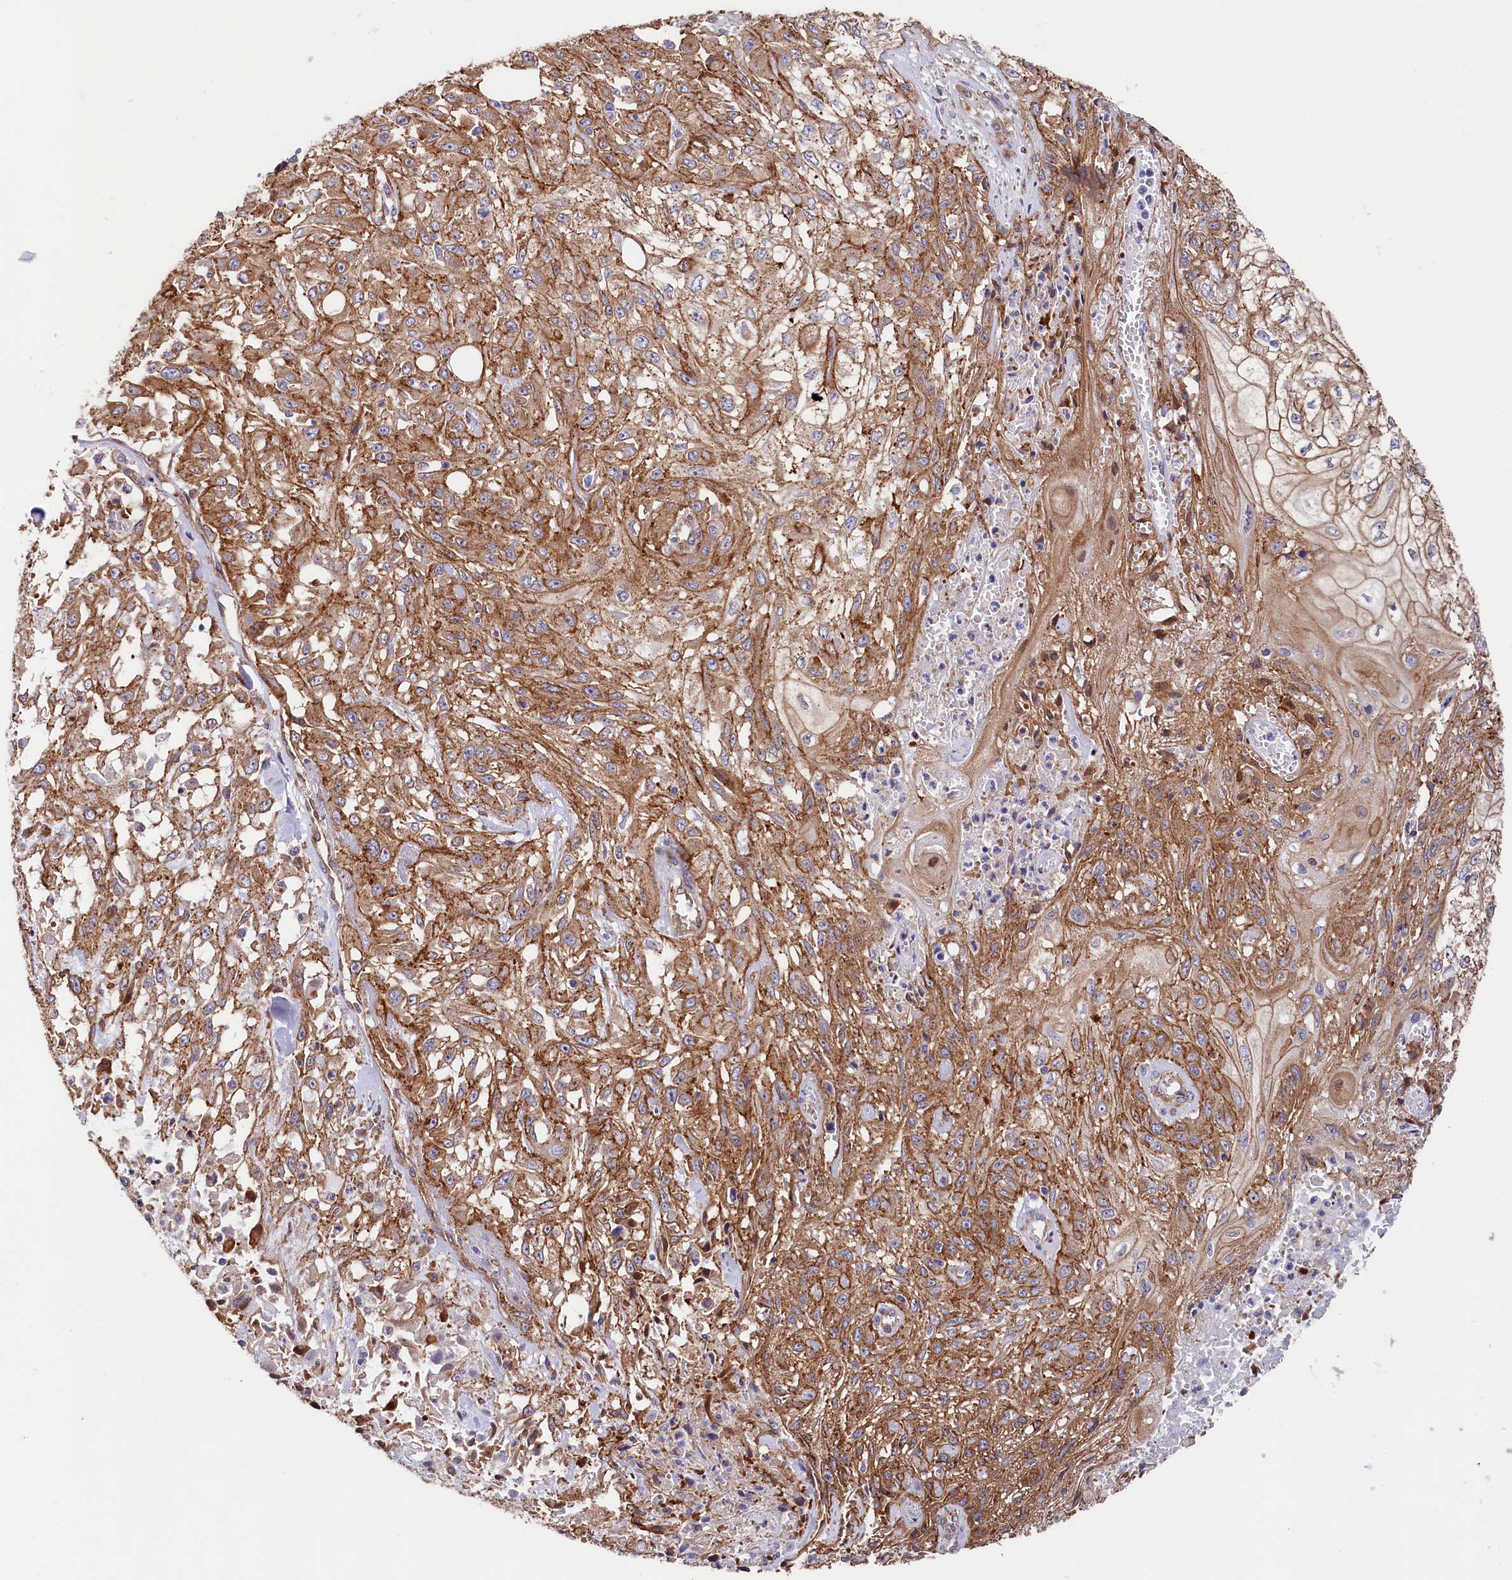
{"staining": {"intensity": "moderate", "quantity": ">75%", "location": "cytoplasmic/membranous"}, "tissue": "skin cancer", "cell_type": "Tumor cells", "image_type": "cancer", "snomed": [{"axis": "morphology", "description": "Squamous cell carcinoma, NOS"}, {"axis": "morphology", "description": "Squamous cell carcinoma, metastatic, NOS"}, {"axis": "topography", "description": "Skin"}, {"axis": "topography", "description": "Lymph node"}], "caption": "Protein analysis of skin squamous cell carcinoma tissue demonstrates moderate cytoplasmic/membranous expression in approximately >75% of tumor cells.", "gene": "TNKS1BP1", "patient": {"sex": "male", "age": 75}}